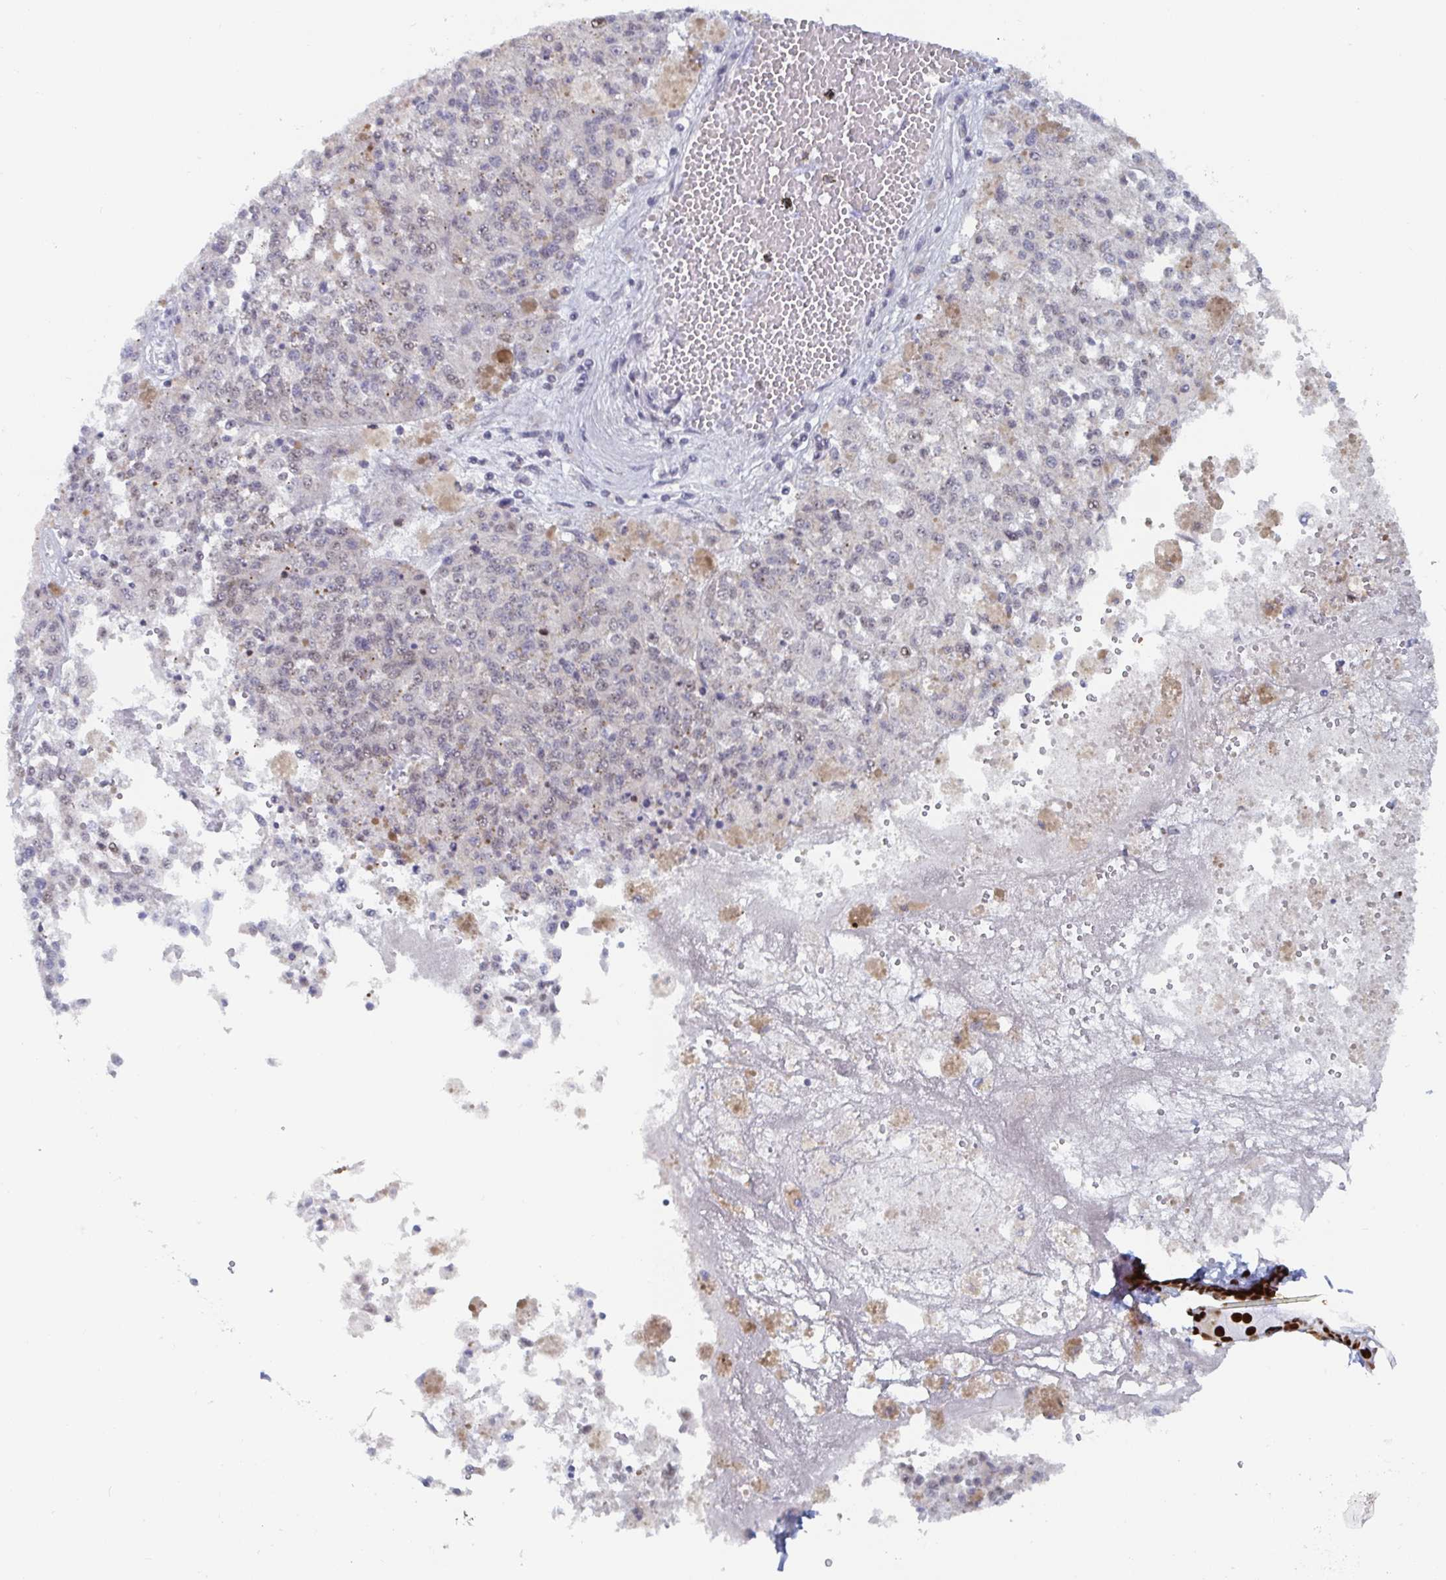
{"staining": {"intensity": "weak", "quantity": "<25%", "location": "nuclear"}, "tissue": "melanoma", "cell_type": "Tumor cells", "image_type": "cancer", "snomed": [{"axis": "morphology", "description": "Malignant melanoma, Metastatic site"}, {"axis": "topography", "description": "Lymph node"}], "caption": "Protein analysis of malignant melanoma (metastatic site) reveals no significant staining in tumor cells.", "gene": "EWSR1", "patient": {"sex": "female", "age": 64}}